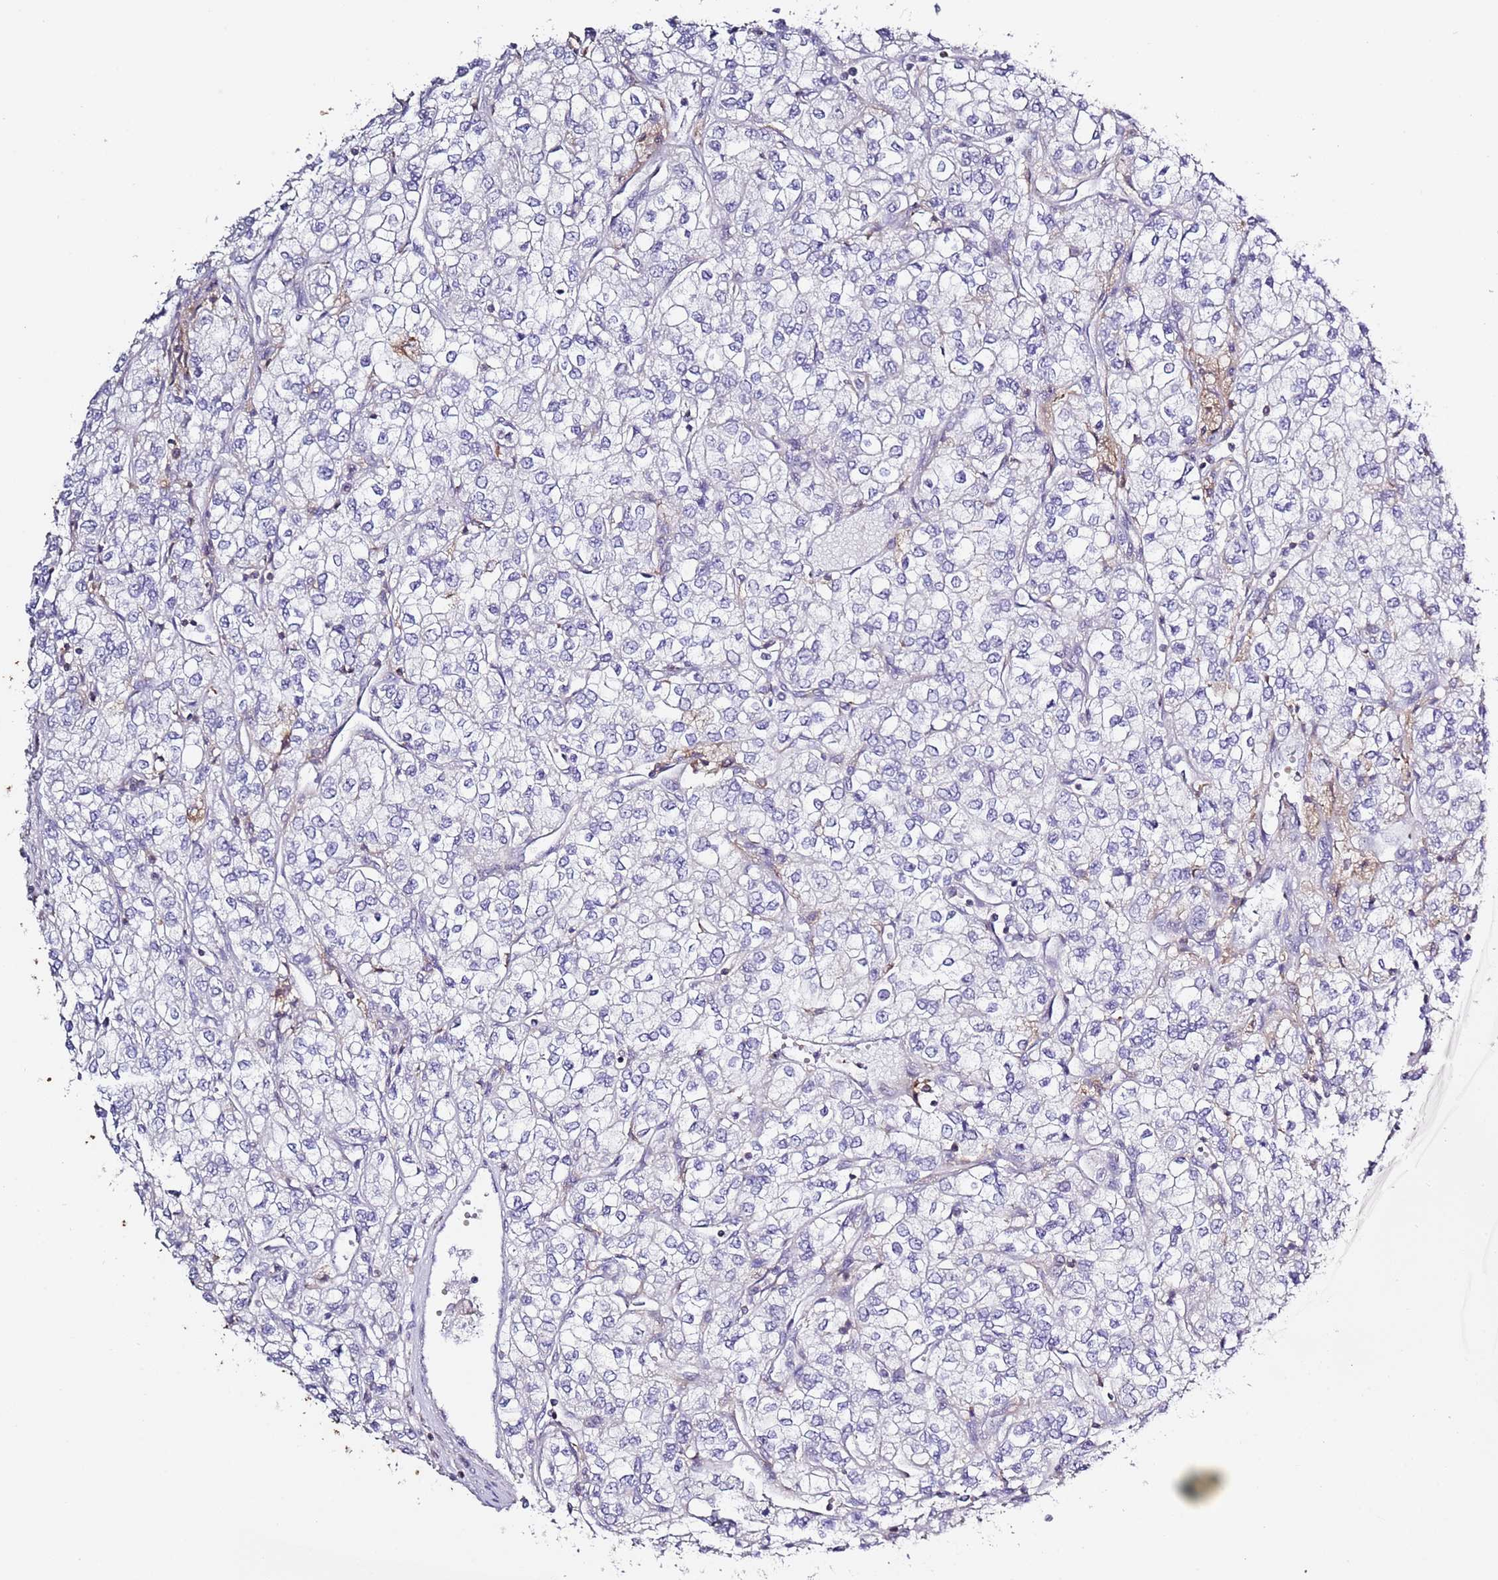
{"staining": {"intensity": "negative", "quantity": "none", "location": "none"}, "tissue": "renal cancer", "cell_type": "Tumor cells", "image_type": "cancer", "snomed": [{"axis": "morphology", "description": "Adenocarcinoma, NOS"}, {"axis": "topography", "description": "Kidney"}], "caption": "Immunohistochemistry histopathology image of neoplastic tissue: renal cancer stained with DAB reveals no significant protein positivity in tumor cells. (Stains: DAB immunohistochemistry (IHC) with hematoxylin counter stain, Microscopy: brightfield microscopy at high magnification).", "gene": "LPXN", "patient": {"sex": "male", "age": 80}}